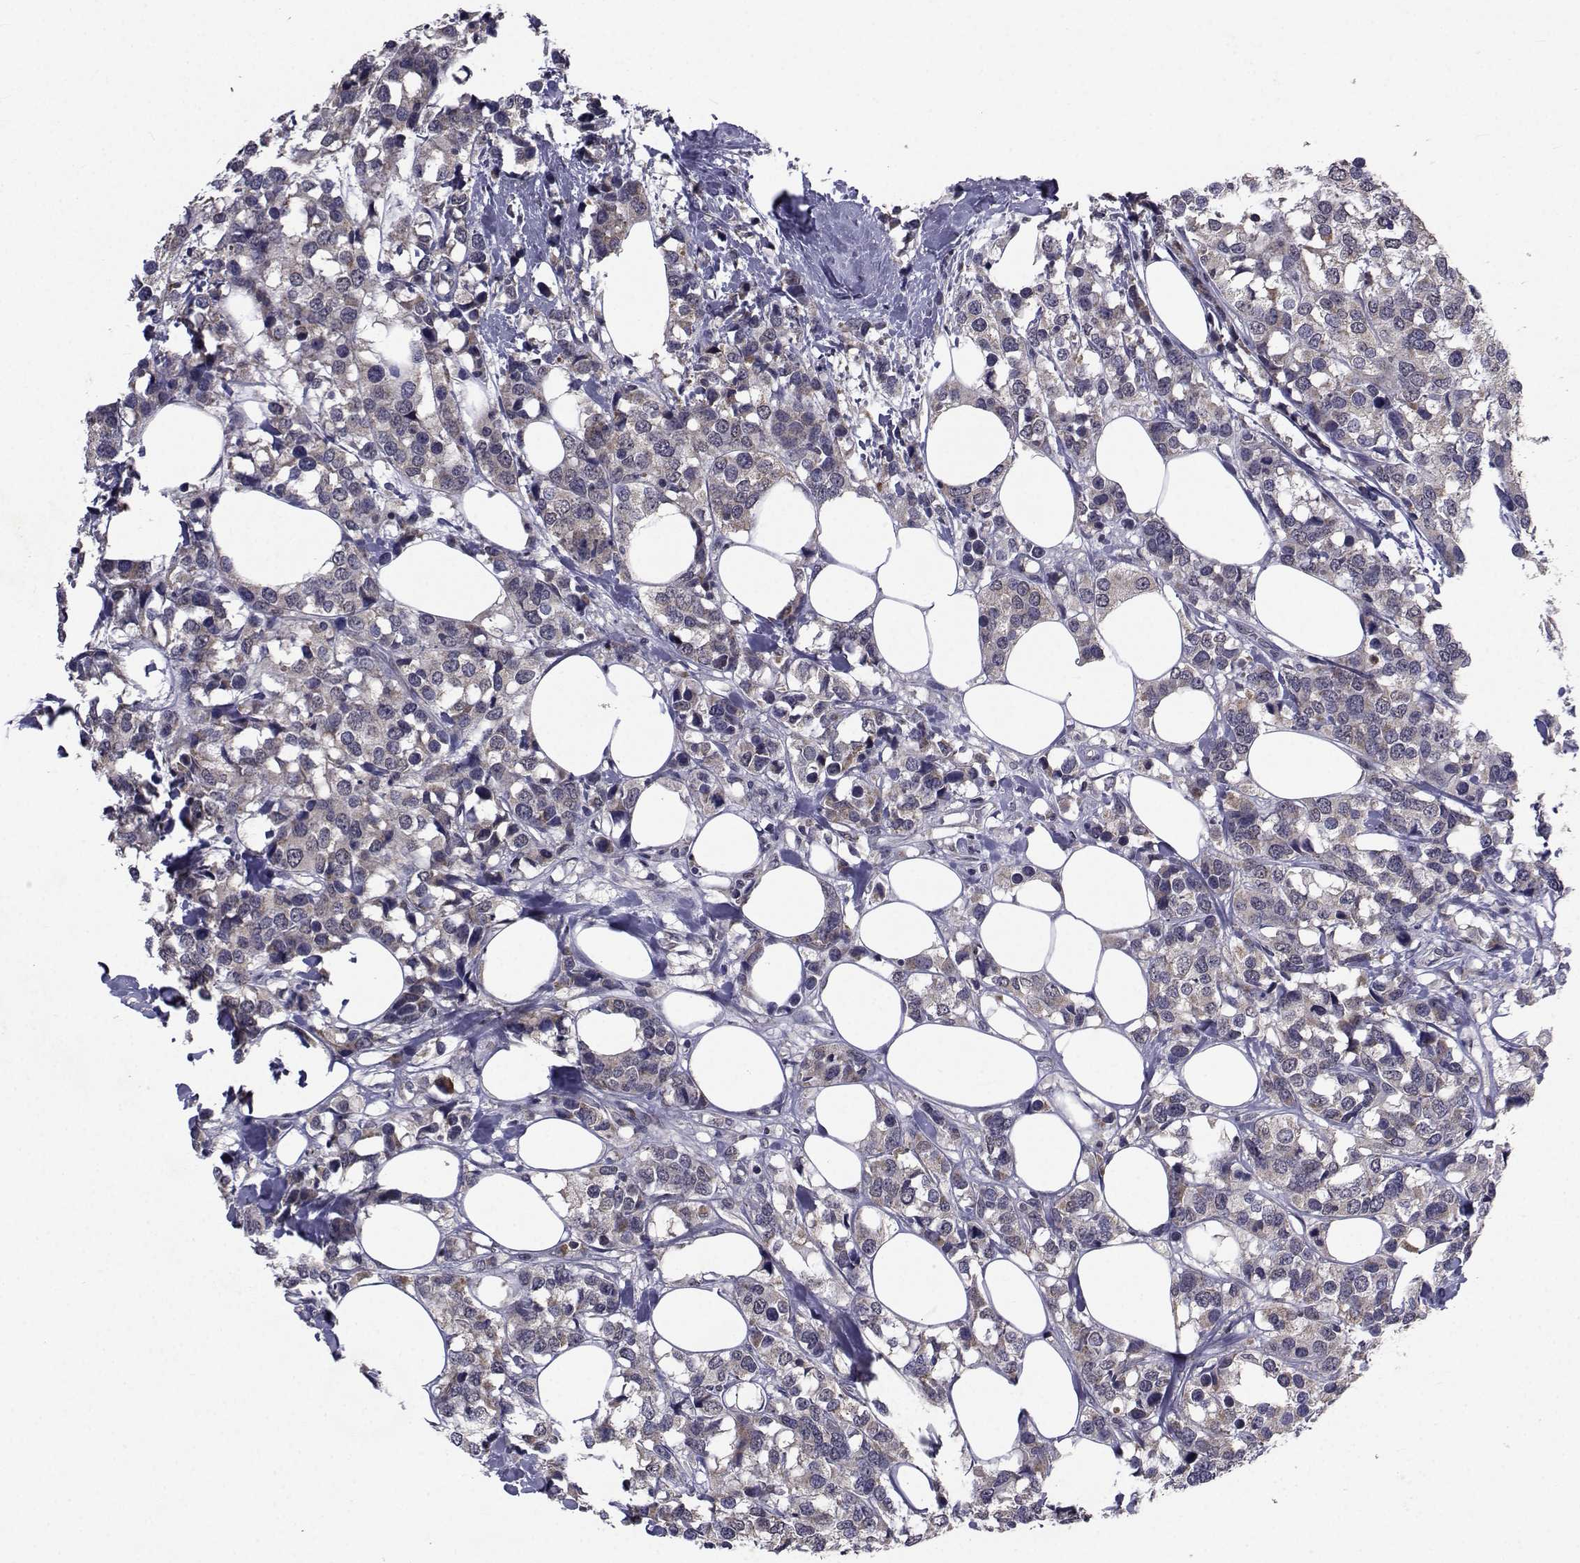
{"staining": {"intensity": "weak", "quantity": "25%-75%", "location": "cytoplasmic/membranous"}, "tissue": "breast cancer", "cell_type": "Tumor cells", "image_type": "cancer", "snomed": [{"axis": "morphology", "description": "Lobular carcinoma"}, {"axis": "topography", "description": "Breast"}], "caption": "Breast cancer (lobular carcinoma) stained with a protein marker displays weak staining in tumor cells.", "gene": "CYP2S1", "patient": {"sex": "female", "age": 59}}